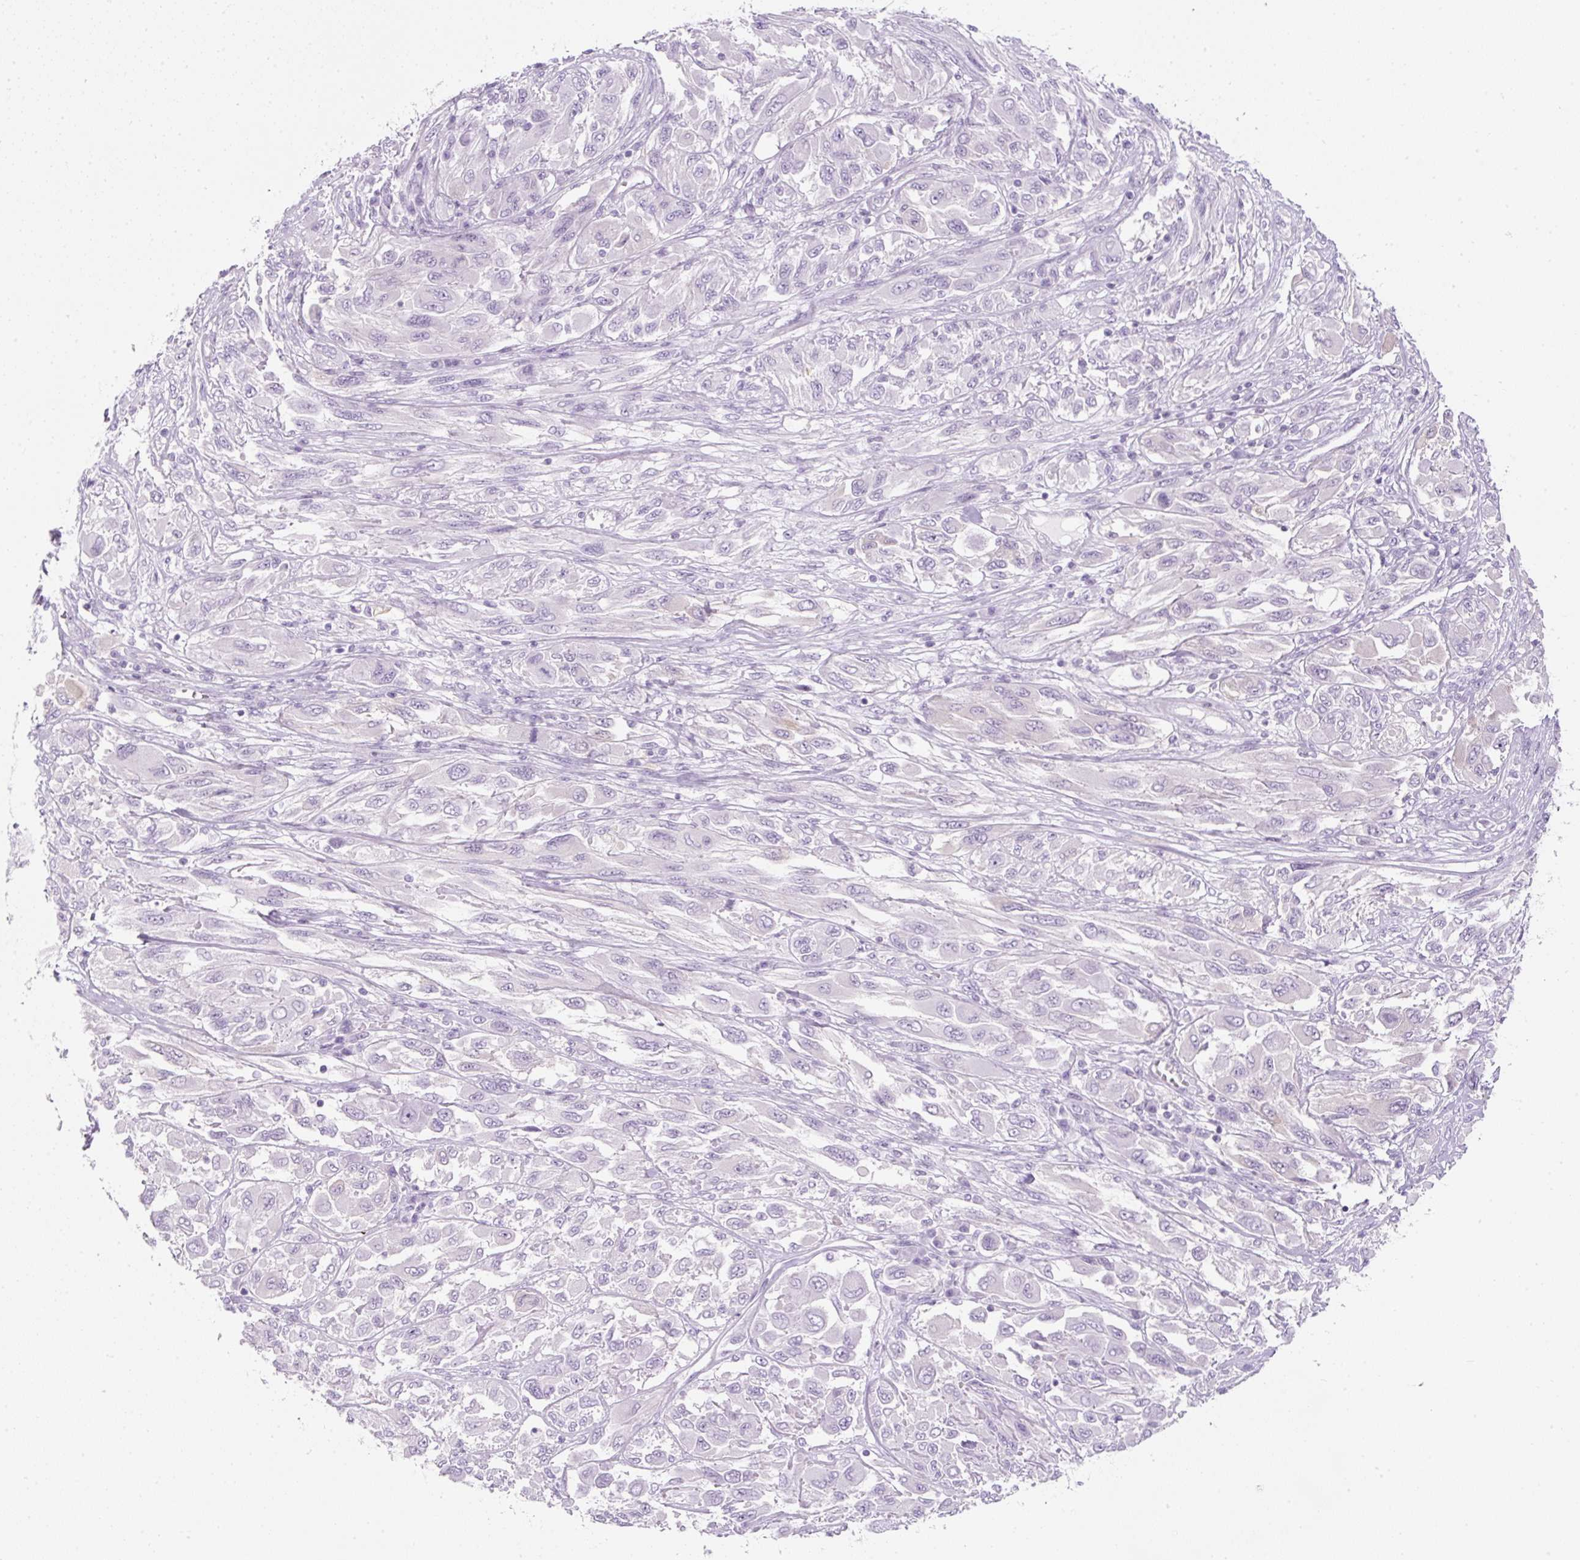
{"staining": {"intensity": "negative", "quantity": "none", "location": "none"}, "tissue": "melanoma", "cell_type": "Tumor cells", "image_type": "cancer", "snomed": [{"axis": "morphology", "description": "Malignant melanoma, NOS"}, {"axis": "topography", "description": "Skin"}], "caption": "Tumor cells show no significant staining in melanoma.", "gene": "PF4V1", "patient": {"sex": "female", "age": 91}}